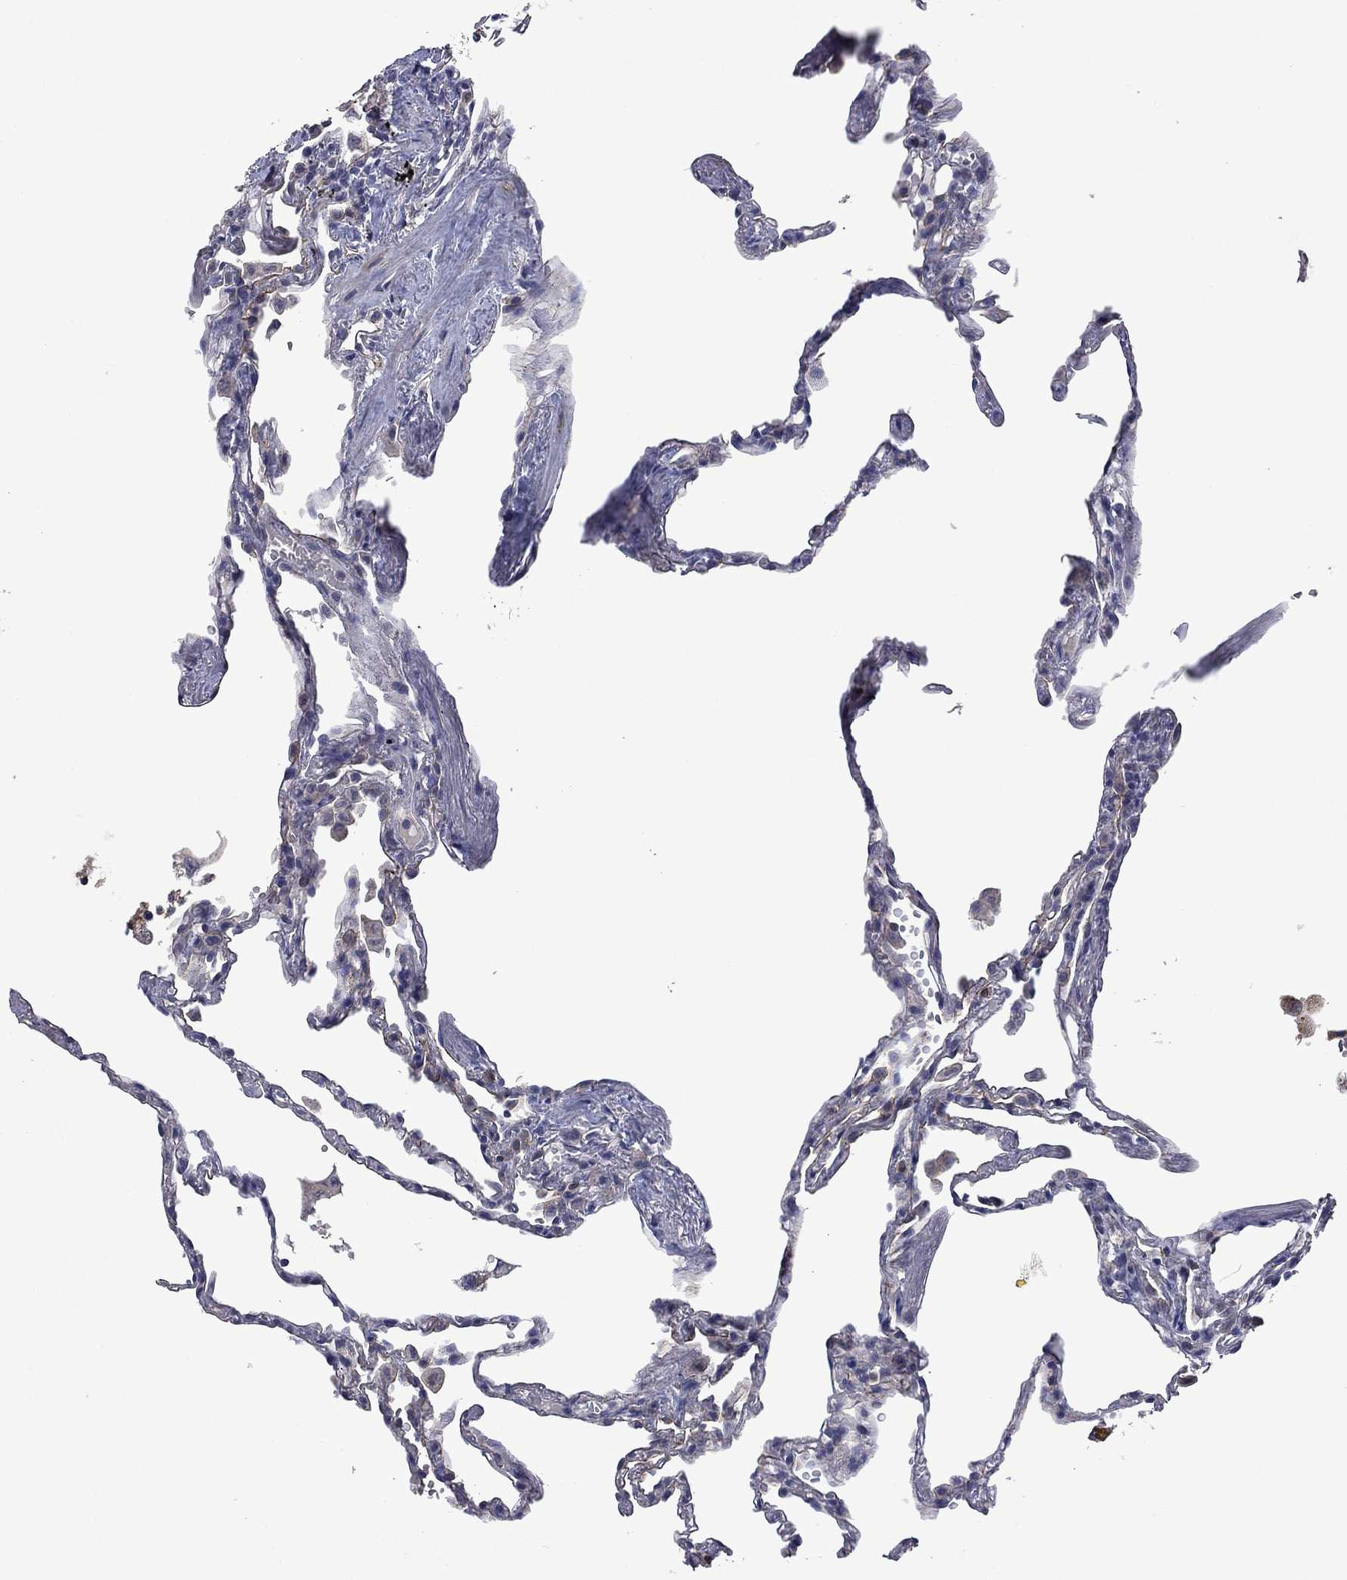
{"staining": {"intensity": "negative", "quantity": "none", "location": "none"}, "tissue": "lung", "cell_type": "Alveolar cells", "image_type": "normal", "snomed": [{"axis": "morphology", "description": "Normal tissue, NOS"}, {"axis": "topography", "description": "Lung"}], "caption": "This is a photomicrograph of immunohistochemistry staining of unremarkable lung, which shows no positivity in alveolar cells. (DAB (3,3'-diaminobenzidine) immunohistochemistry (IHC) visualized using brightfield microscopy, high magnification).", "gene": "PHKA1", "patient": {"sex": "male", "age": 78}}